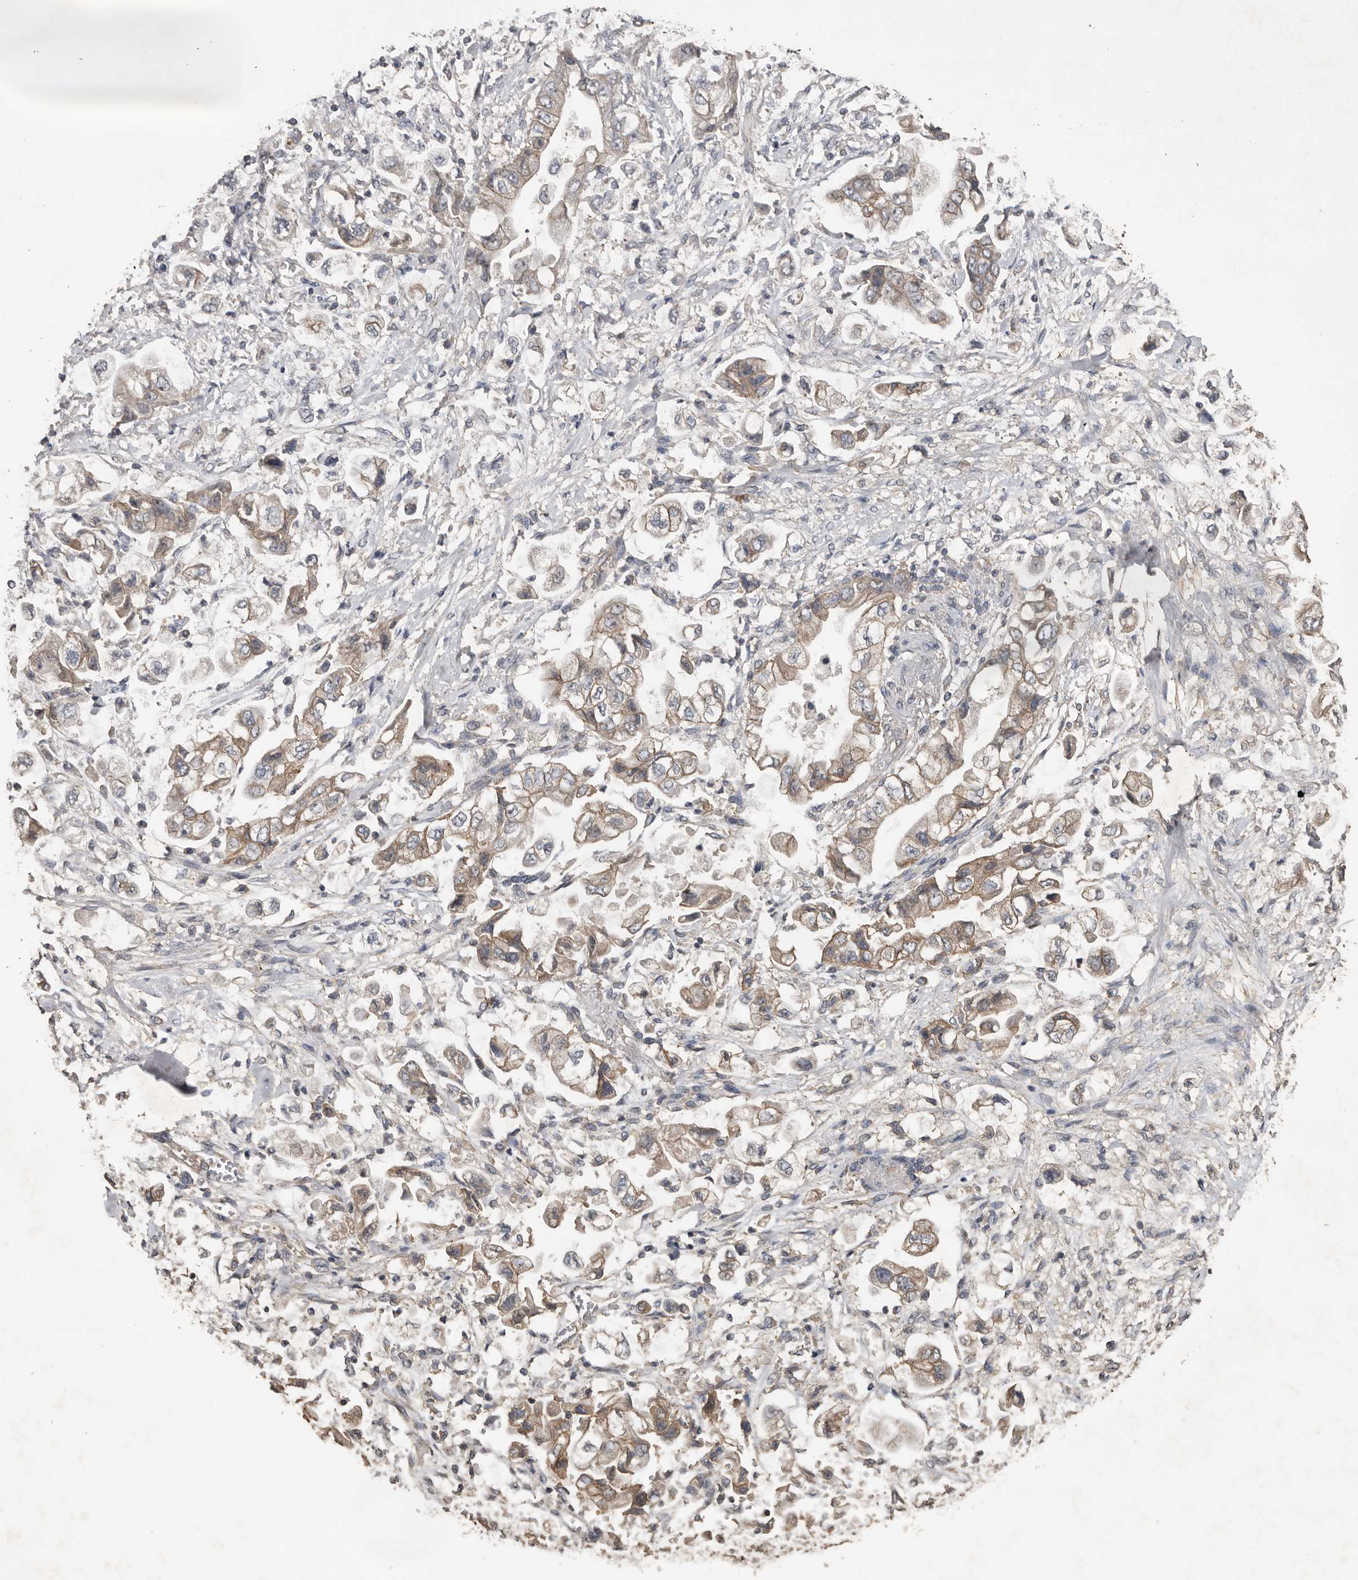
{"staining": {"intensity": "weak", "quantity": ">75%", "location": "cytoplasmic/membranous"}, "tissue": "stomach cancer", "cell_type": "Tumor cells", "image_type": "cancer", "snomed": [{"axis": "morphology", "description": "Adenocarcinoma, NOS"}, {"axis": "topography", "description": "Stomach"}], "caption": "Stomach cancer stained with immunohistochemistry exhibits weak cytoplasmic/membranous positivity in about >75% of tumor cells.", "gene": "HYAL4", "patient": {"sex": "male", "age": 62}}